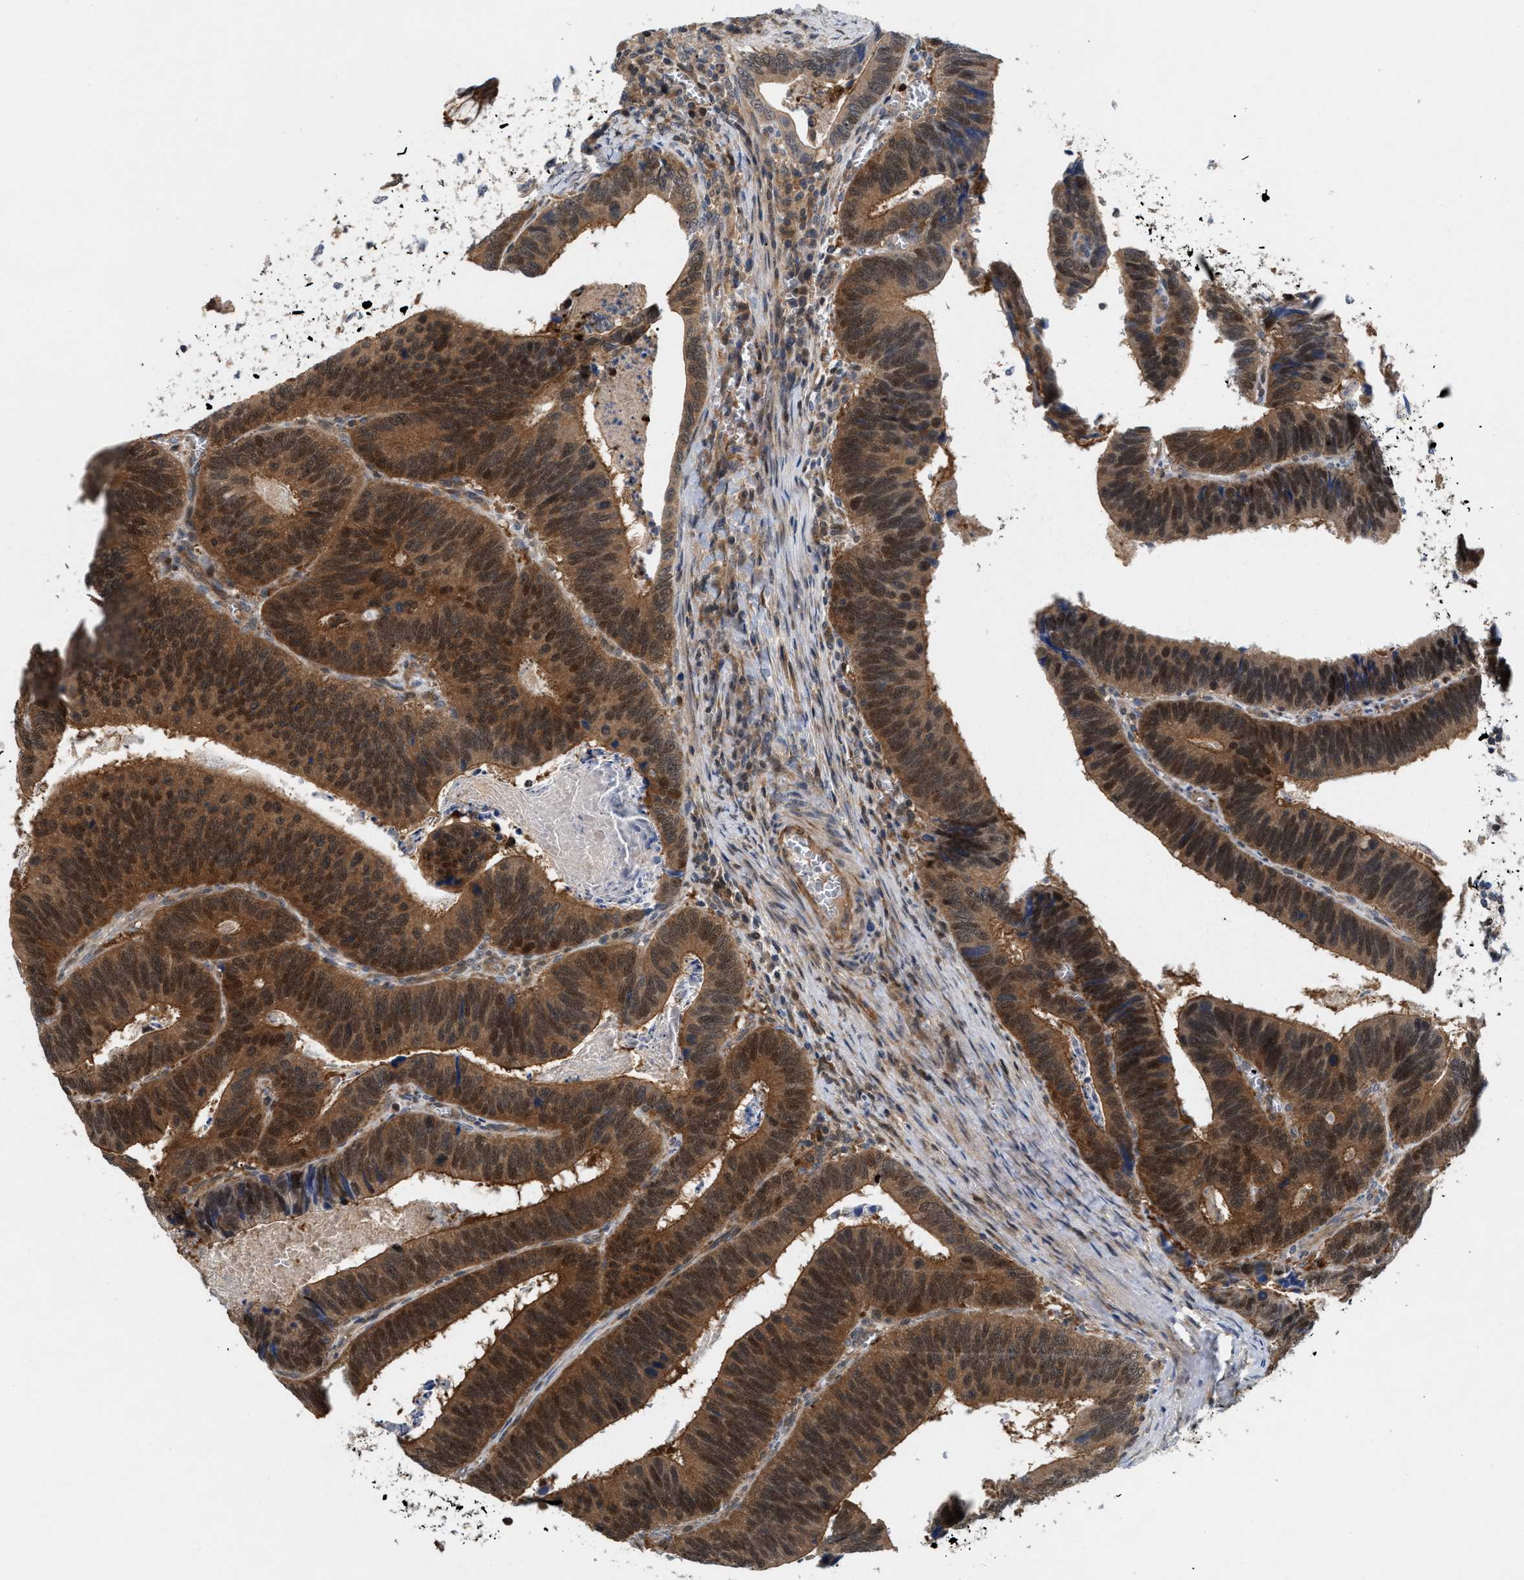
{"staining": {"intensity": "moderate", "quantity": ">75%", "location": "cytoplasmic/membranous,nuclear"}, "tissue": "colorectal cancer", "cell_type": "Tumor cells", "image_type": "cancer", "snomed": [{"axis": "morphology", "description": "Inflammation, NOS"}, {"axis": "morphology", "description": "Adenocarcinoma, NOS"}, {"axis": "topography", "description": "Colon"}], "caption": "This photomicrograph exhibits immunohistochemistry (IHC) staining of colorectal cancer (adenocarcinoma), with medium moderate cytoplasmic/membranous and nuclear positivity in approximately >75% of tumor cells.", "gene": "GLOD4", "patient": {"sex": "male", "age": 72}}